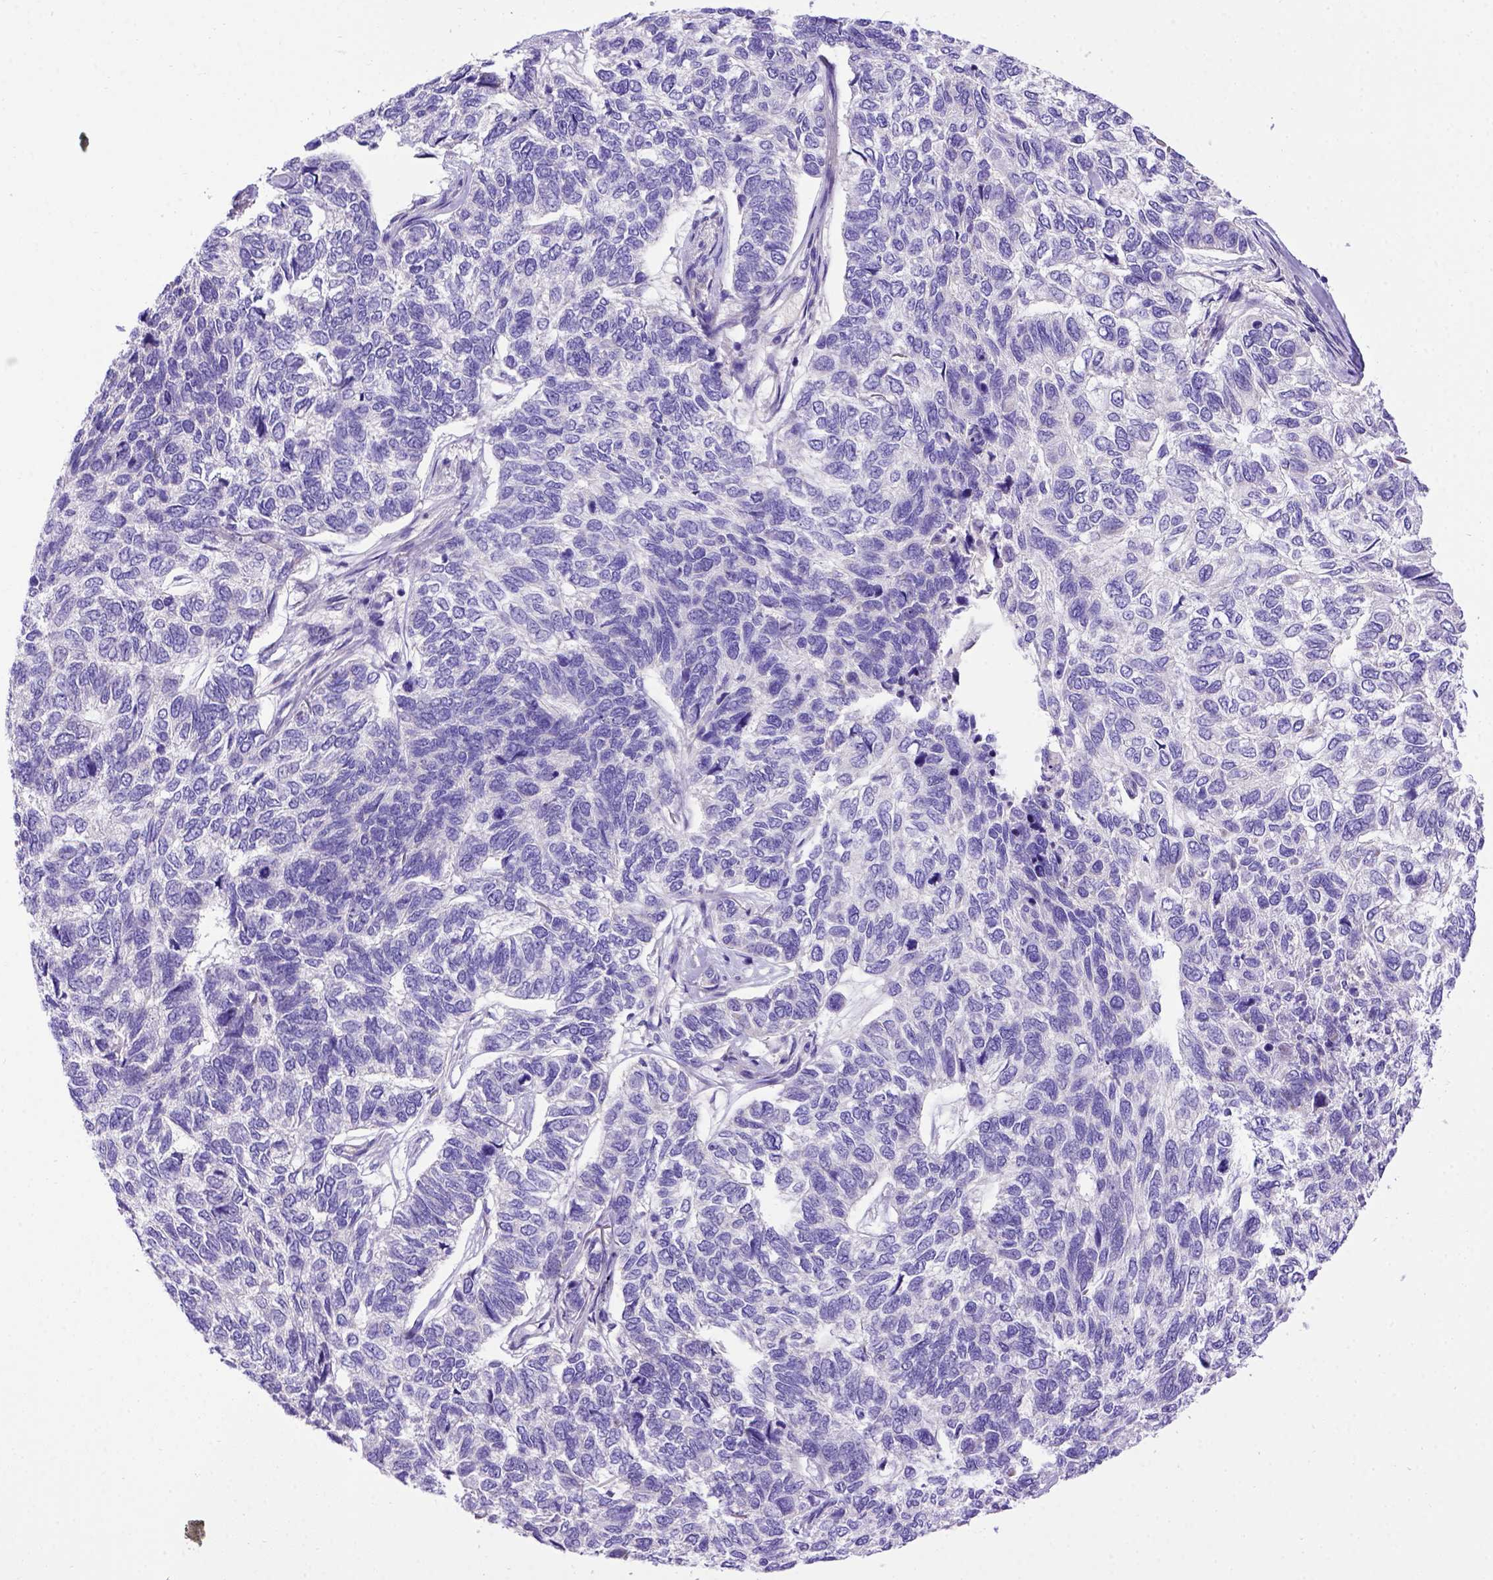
{"staining": {"intensity": "negative", "quantity": "none", "location": "none"}, "tissue": "skin cancer", "cell_type": "Tumor cells", "image_type": "cancer", "snomed": [{"axis": "morphology", "description": "Basal cell carcinoma"}, {"axis": "topography", "description": "Skin"}], "caption": "The histopathology image shows no significant positivity in tumor cells of skin cancer. The staining is performed using DAB (3,3'-diaminobenzidine) brown chromogen with nuclei counter-stained in using hematoxylin.", "gene": "ADAM12", "patient": {"sex": "female", "age": 65}}